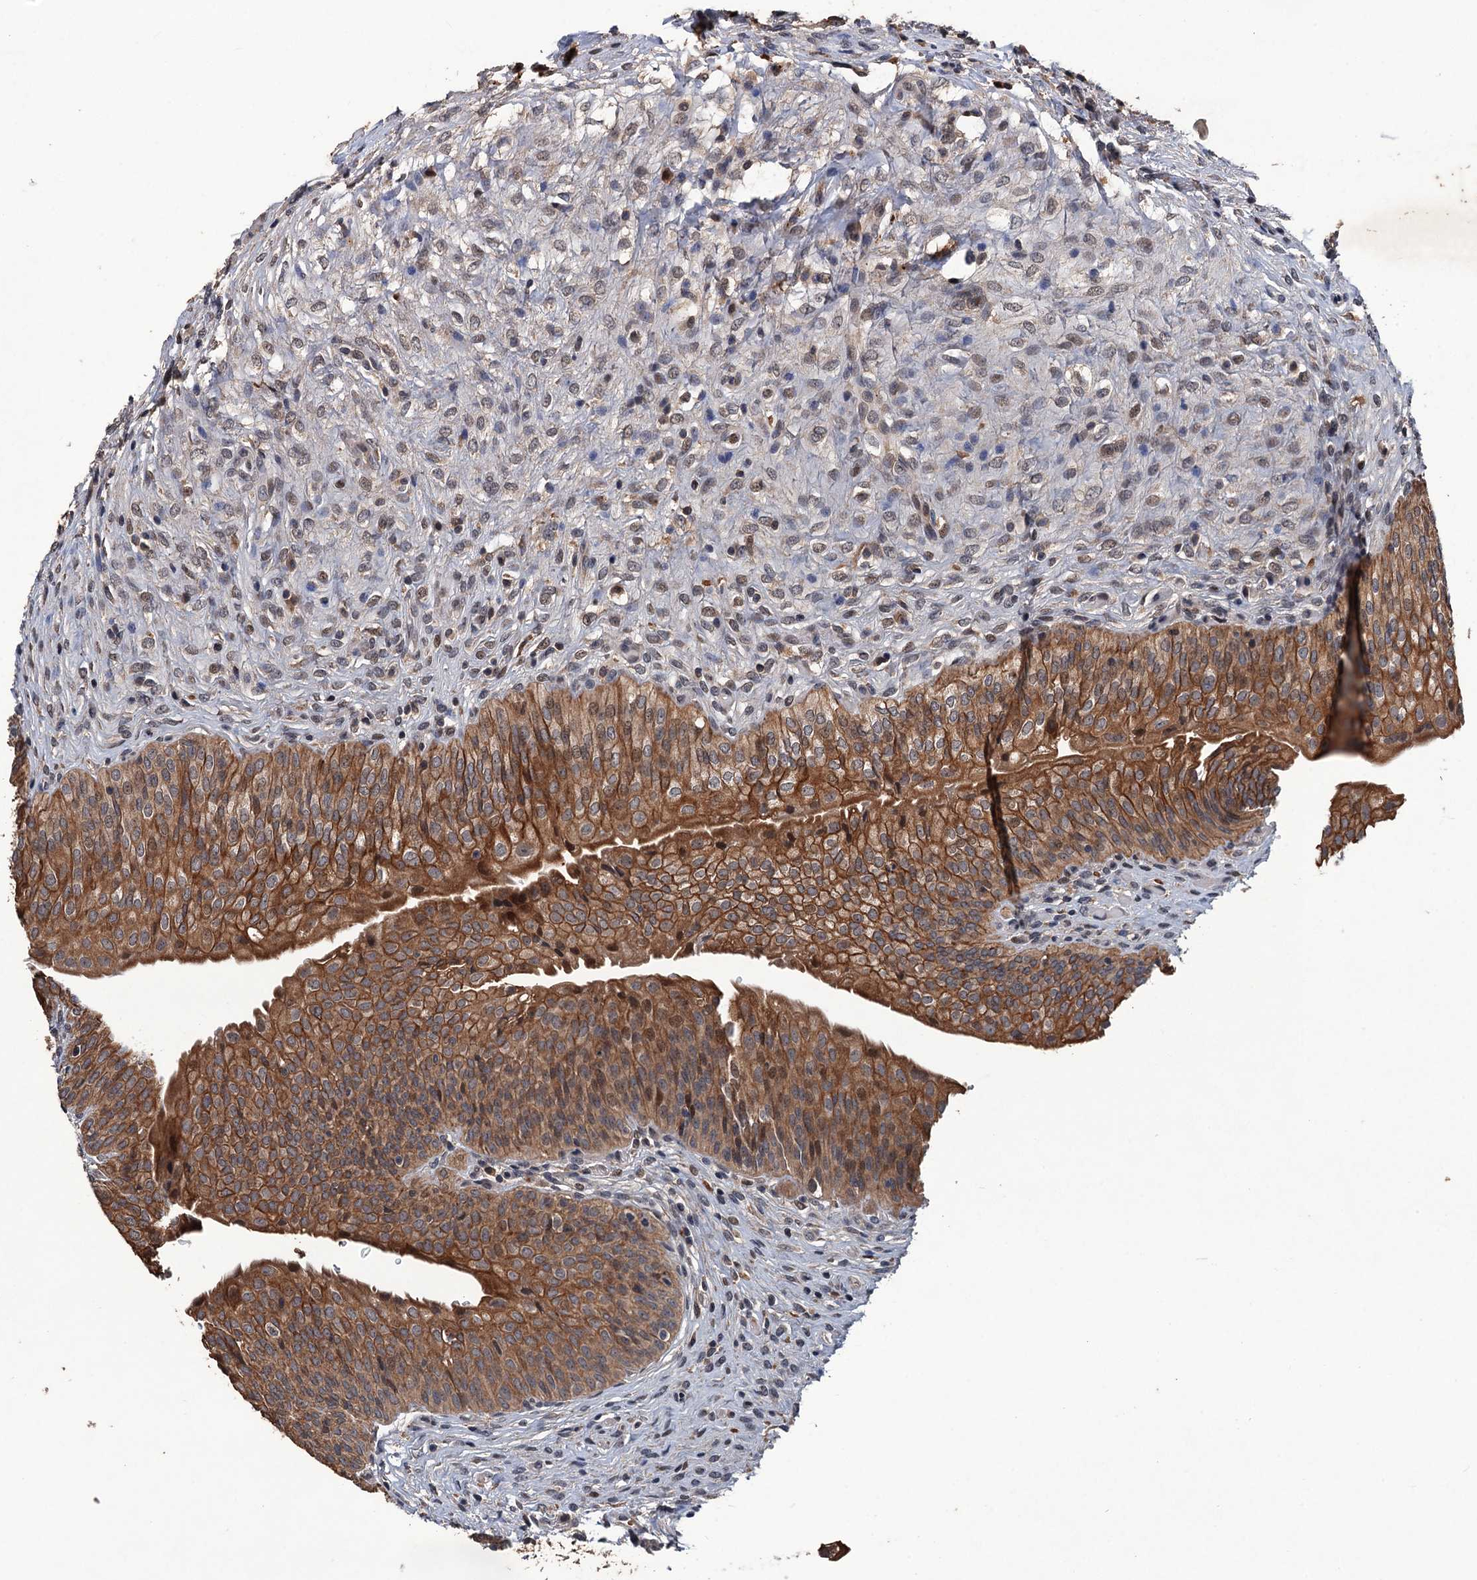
{"staining": {"intensity": "strong", "quantity": ">75%", "location": "cytoplasmic/membranous,nuclear"}, "tissue": "urinary bladder", "cell_type": "Urothelial cells", "image_type": "normal", "snomed": [{"axis": "morphology", "description": "Normal tissue, NOS"}, {"axis": "topography", "description": "Urinary bladder"}], "caption": "The photomicrograph shows a brown stain indicating the presence of a protein in the cytoplasmic/membranous,nuclear of urothelial cells in urinary bladder. The staining was performed using DAB (3,3'-diaminobenzidine) to visualize the protein expression in brown, while the nuclei were stained in blue with hematoxylin (Magnification: 20x).", "gene": "ZNF438", "patient": {"sex": "male", "age": 55}}